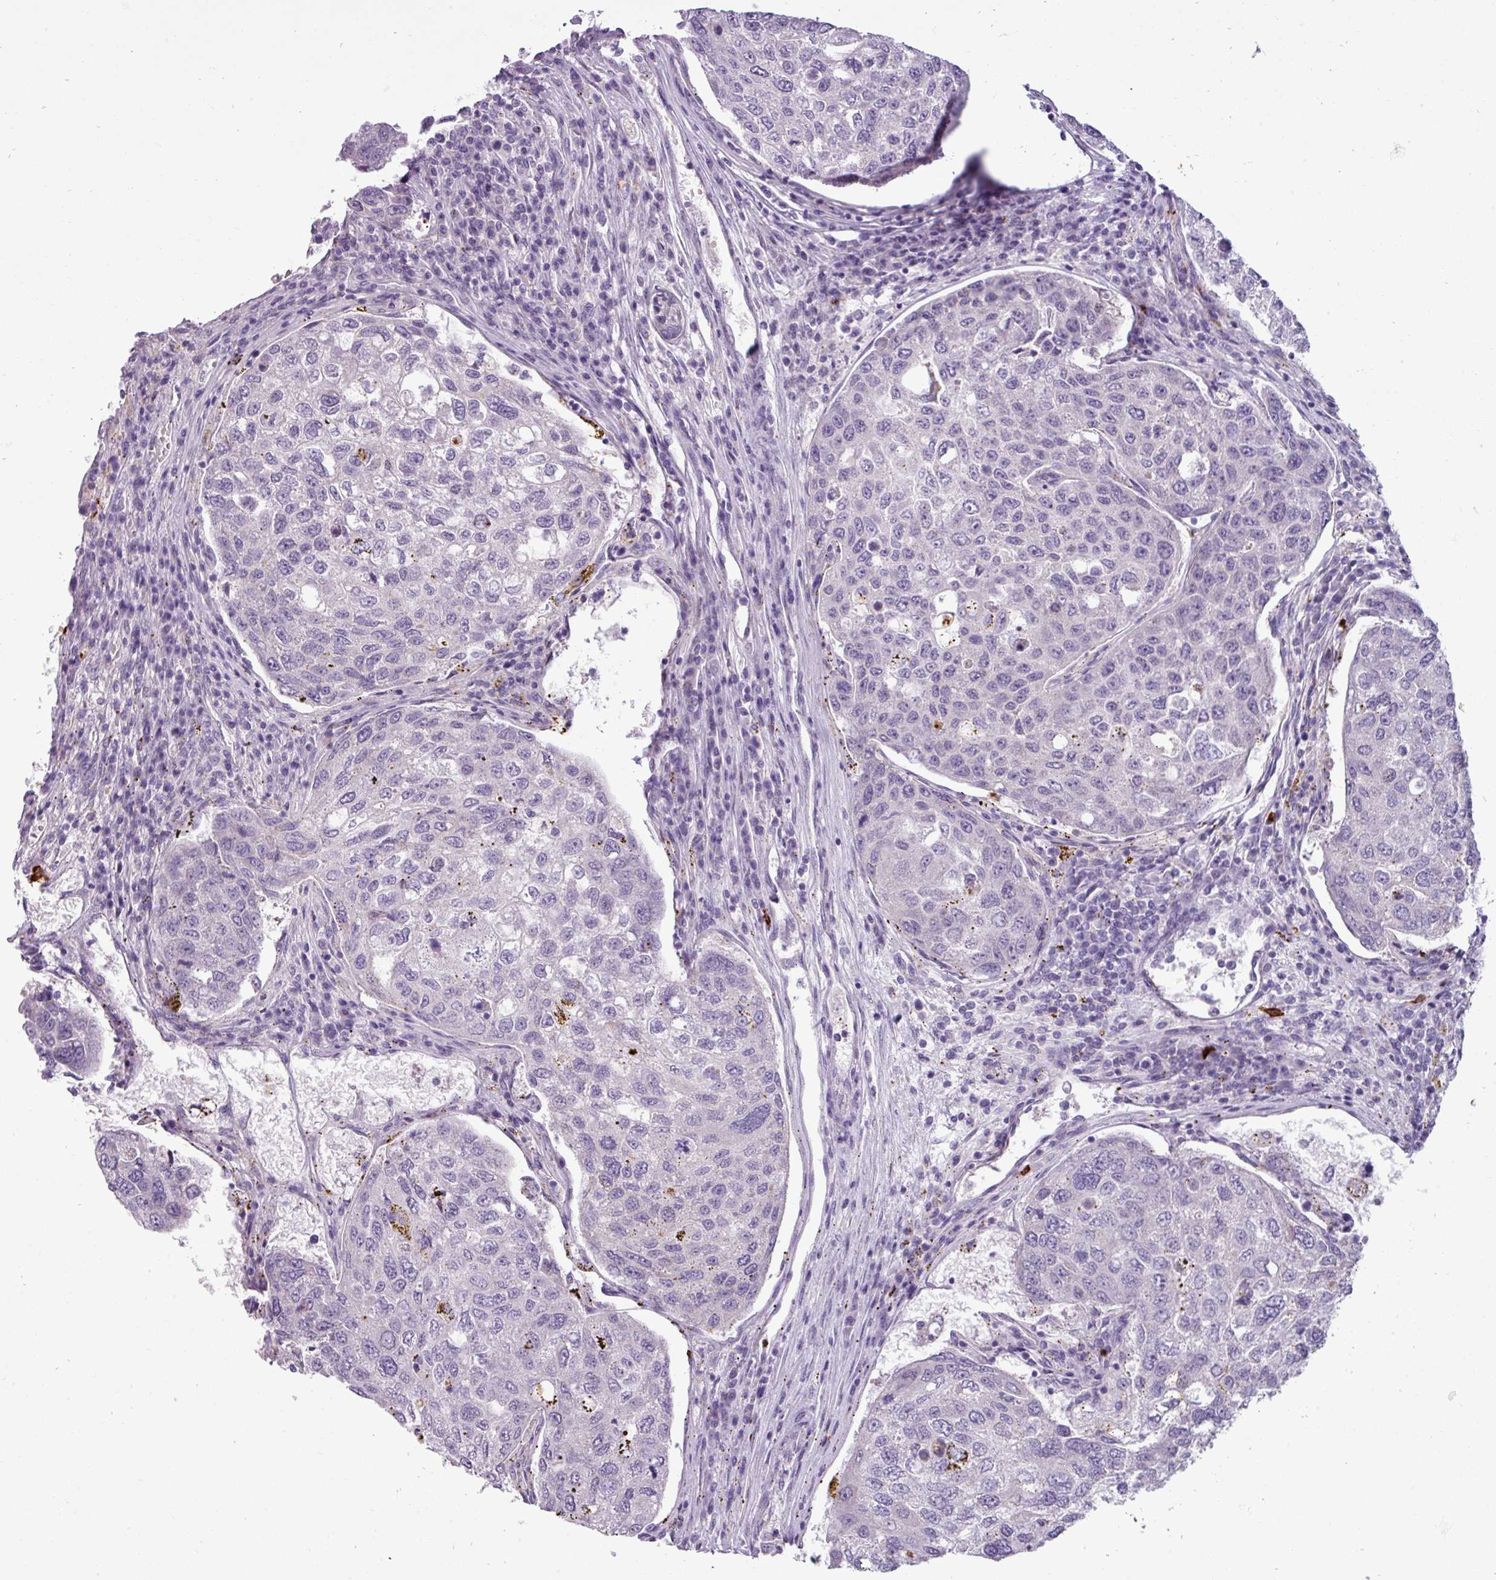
{"staining": {"intensity": "negative", "quantity": "none", "location": "none"}, "tissue": "urothelial cancer", "cell_type": "Tumor cells", "image_type": "cancer", "snomed": [{"axis": "morphology", "description": "Urothelial carcinoma, High grade"}, {"axis": "topography", "description": "Lymph node"}, {"axis": "topography", "description": "Urinary bladder"}], "caption": "Tumor cells show no significant protein staining in high-grade urothelial carcinoma. (DAB (3,3'-diaminobenzidine) immunohistochemistry, high magnification).", "gene": "TRIM39", "patient": {"sex": "male", "age": 51}}